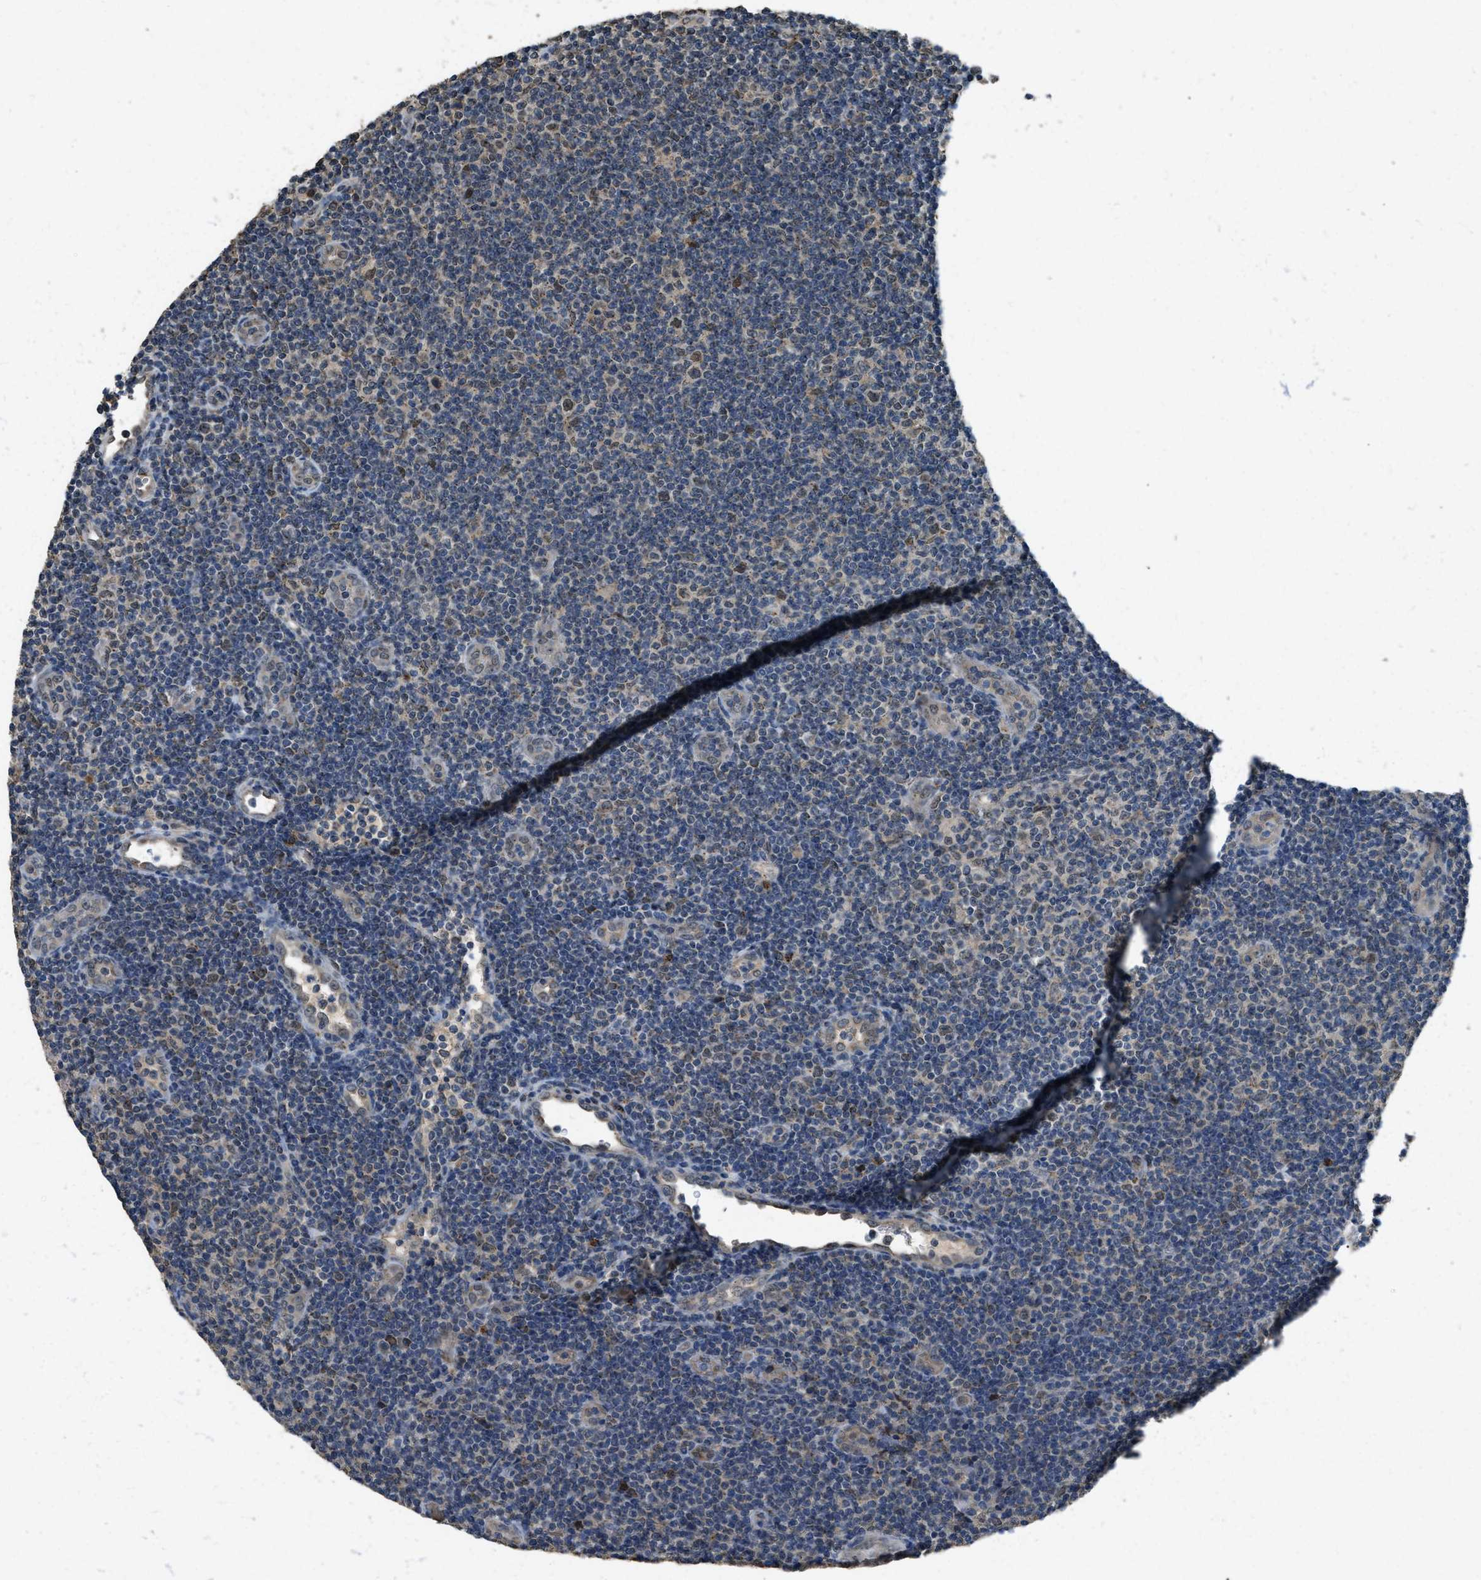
{"staining": {"intensity": "moderate", "quantity": "<25%", "location": "nuclear"}, "tissue": "lymphoma", "cell_type": "Tumor cells", "image_type": "cancer", "snomed": [{"axis": "morphology", "description": "Malignant lymphoma, non-Hodgkin's type, Low grade"}, {"axis": "topography", "description": "Lymph node"}], "caption": "Immunohistochemical staining of lymphoma shows low levels of moderate nuclear protein expression in approximately <25% of tumor cells.", "gene": "IPO7", "patient": {"sex": "male", "age": 83}}